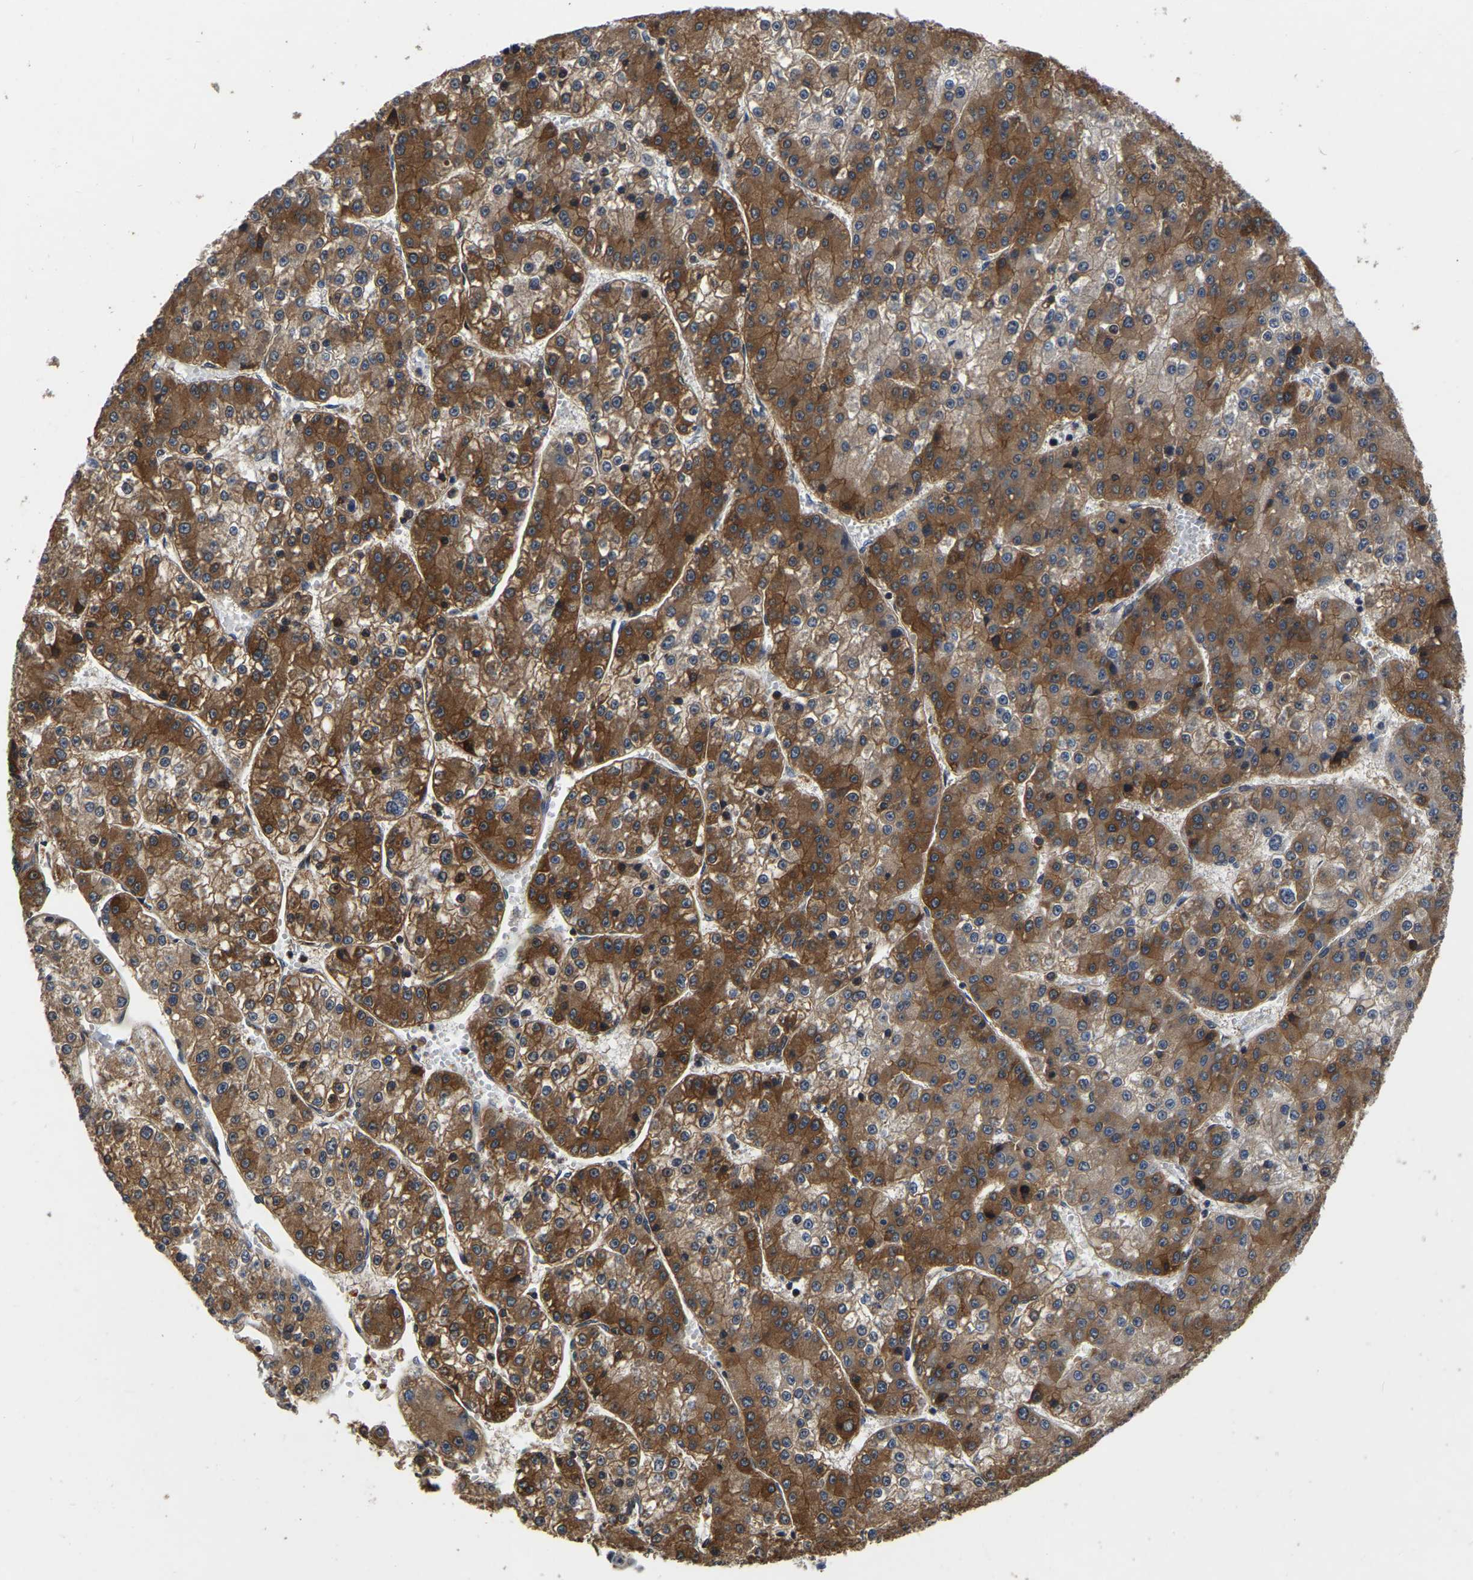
{"staining": {"intensity": "strong", "quantity": ">75%", "location": "cytoplasmic/membranous"}, "tissue": "liver cancer", "cell_type": "Tumor cells", "image_type": "cancer", "snomed": [{"axis": "morphology", "description": "Carcinoma, Hepatocellular, NOS"}, {"axis": "topography", "description": "Liver"}], "caption": "An image showing strong cytoplasmic/membranous expression in approximately >75% of tumor cells in liver cancer, as visualized by brown immunohistochemical staining.", "gene": "GARS1", "patient": {"sex": "female", "age": 73}}